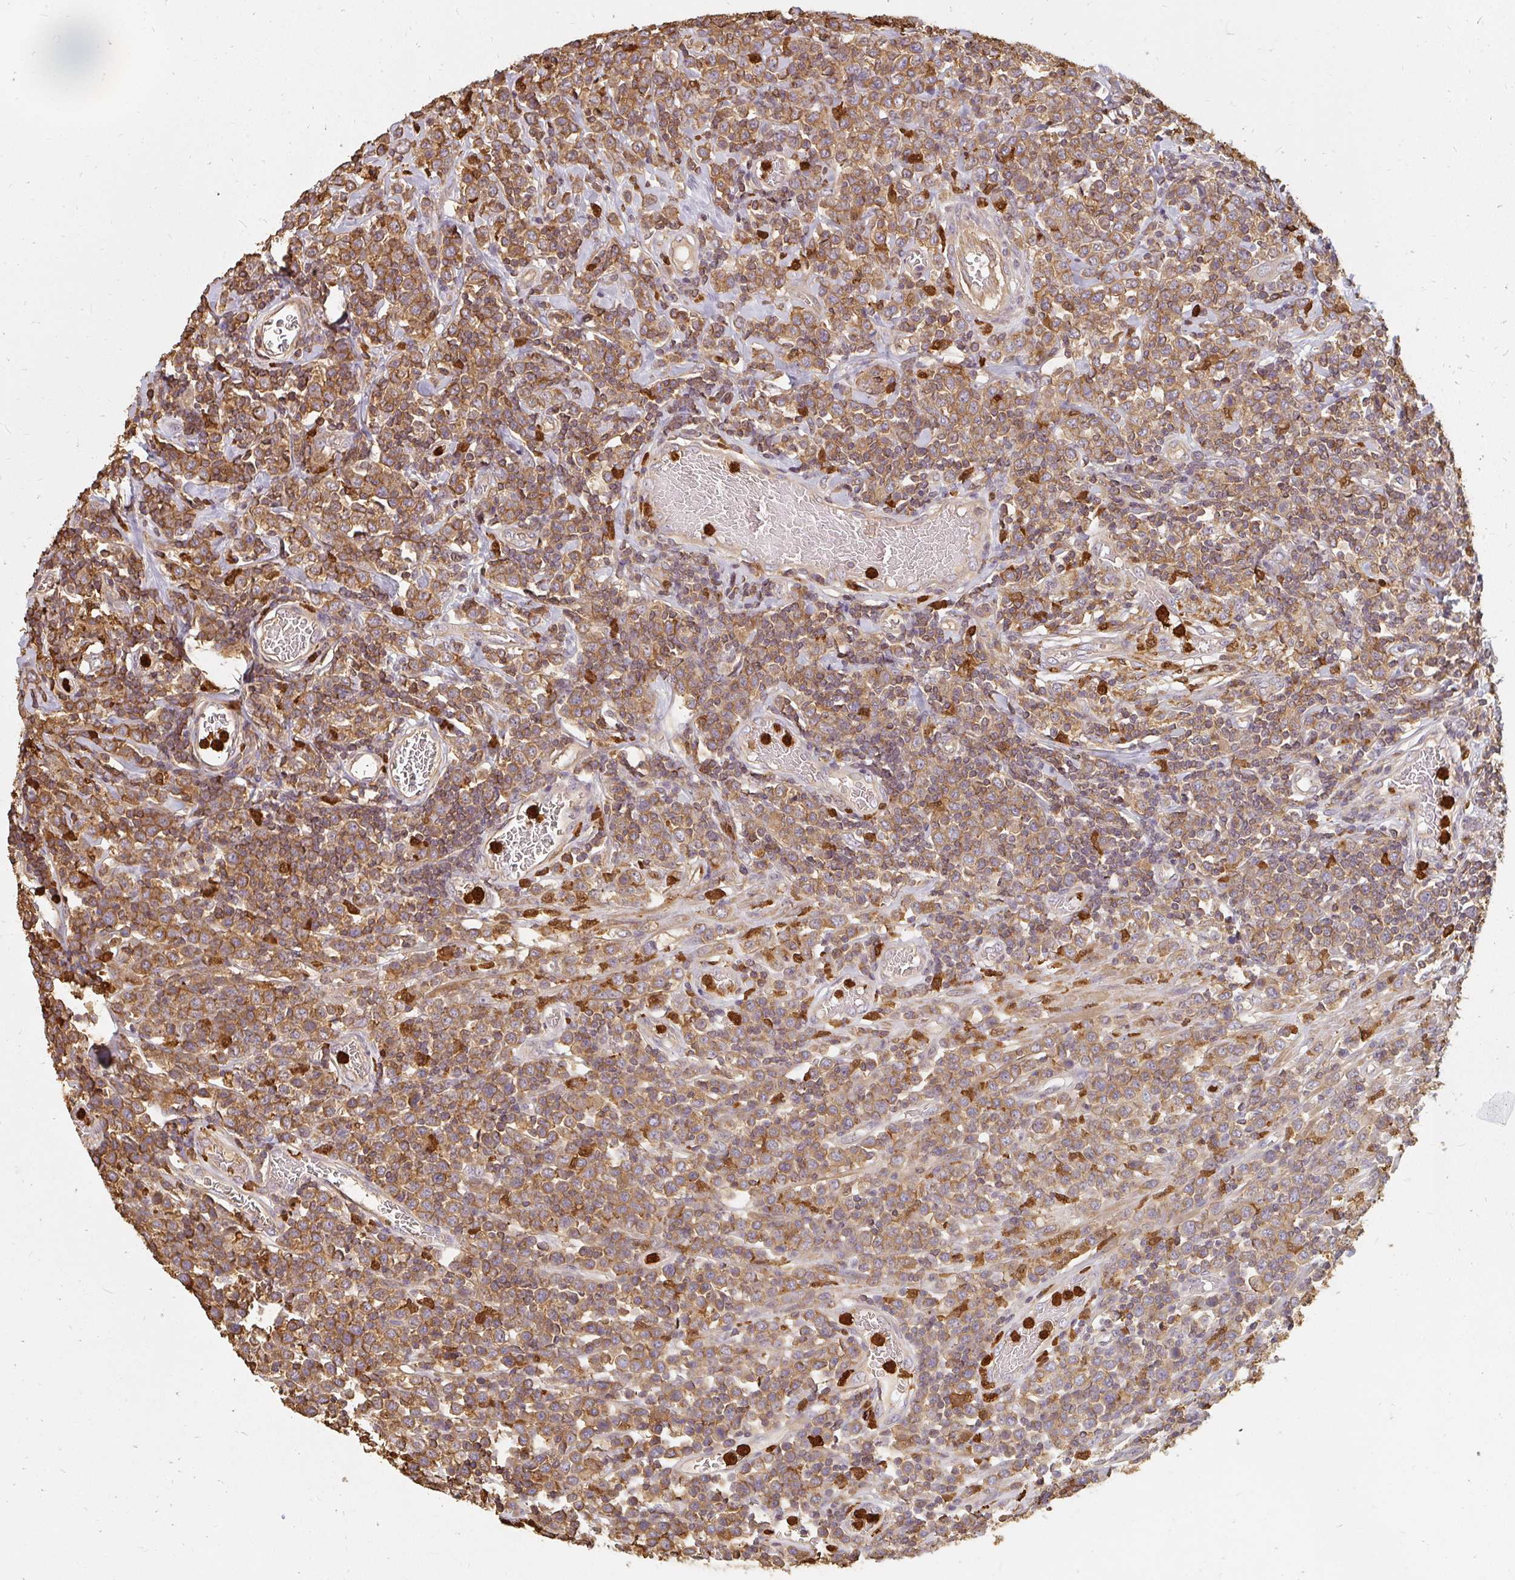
{"staining": {"intensity": "moderate", "quantity": ">75%", "location": "cytoplasmic/membranous"}, "tissue": "lymphoma", "cell_type": "Tumor cells", "image_type": "cancer", "snomed": [{"axis": "morphology", "description": "Malignant lymphoma, non-Hodgkin's type, High grade"}, {"axis": "topography", "description": "Soft tissue"}], "caption": "Immunohistochemical staining of high-grade malignant lymphoma, non-Hodgkin's type displays moderate cytoplasmic/membranous protein staining in about >75% of tumor cells.", "gene": "CNTRL", "patient": {"sex": "female", "age": 56}}